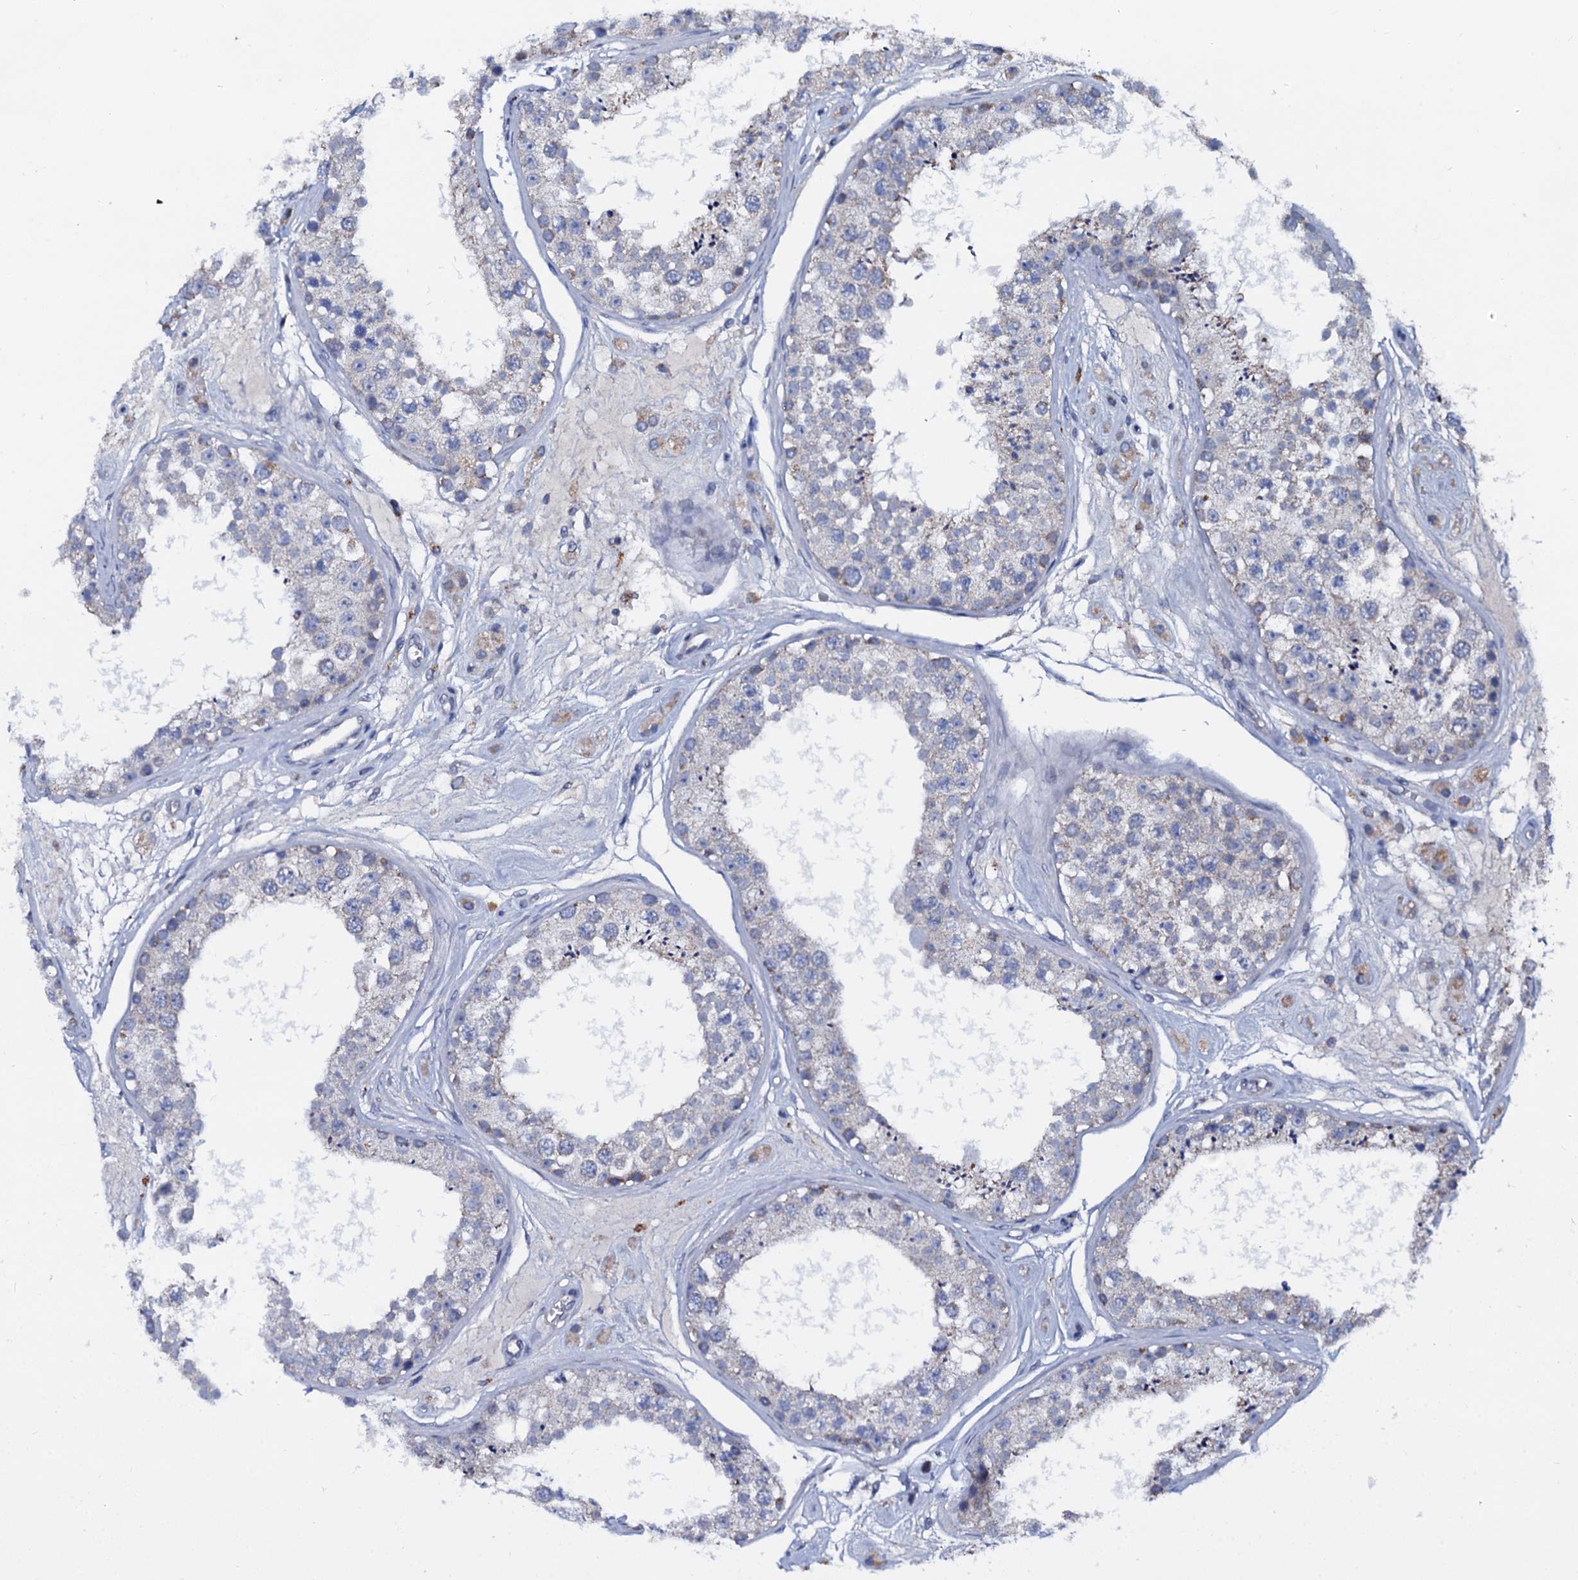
{"staining": {"intensity": "weak", "quantity": "25%-75%", "location": "cytoplasmic/membranous"}, "tissue": "testis", "cell_type": "Cells in seminiferous ducts", "image_type": "normal", "snomed": [{"axis": "morphology", "description": "Normal tissue, NOS"}, {"axis": "topography", "description": "Testis"}], "caption": "Unremarkable testis exhibits weak cytoplasmic/membranous staining in approximately 25%-75% of cells in seminiferous ducts, visualized by immunohistochemistry.", "gene": "SLC37A4", "patient": {"sex": "male", "age": 25}}